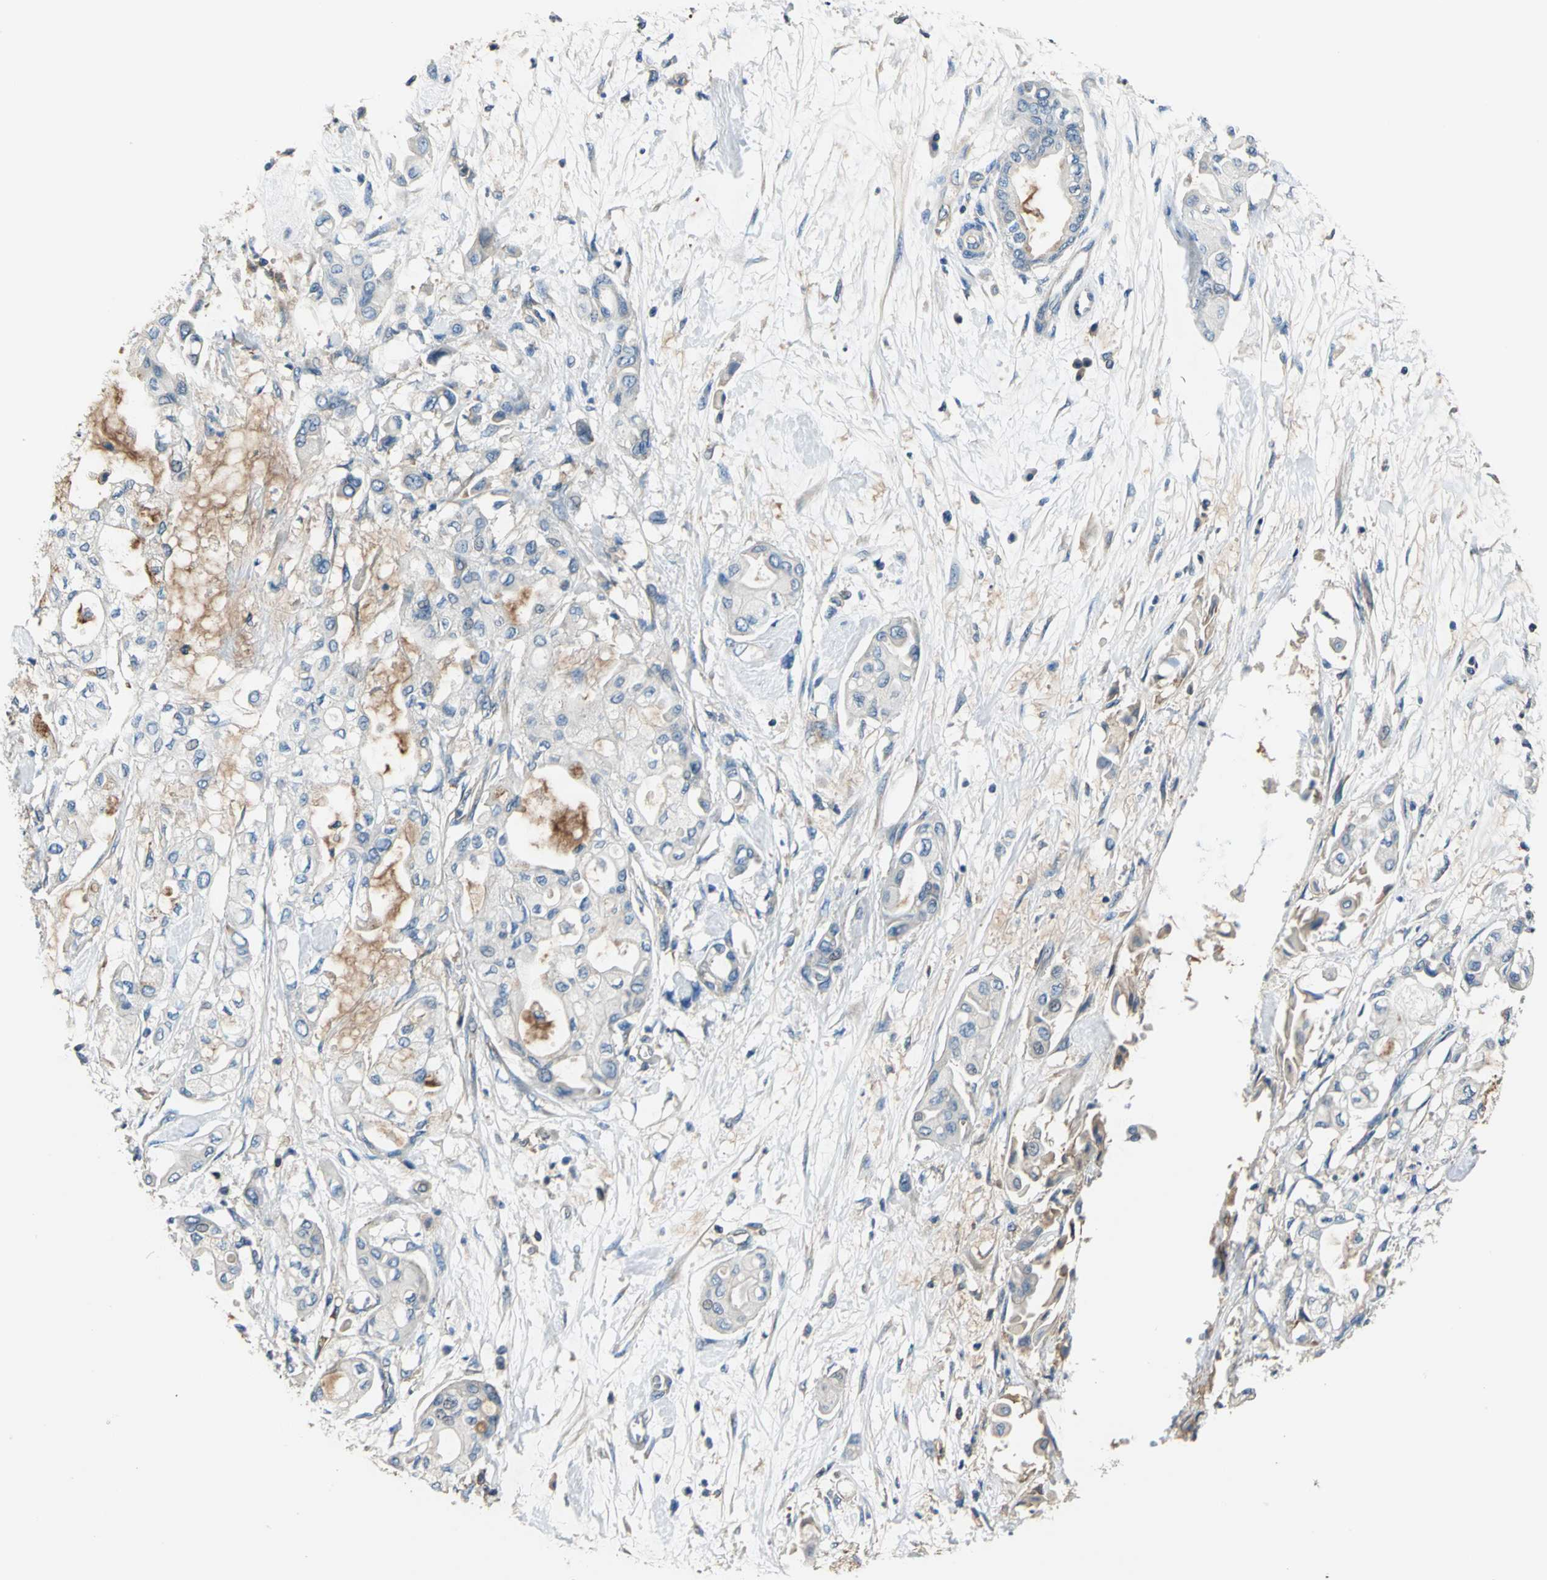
{"staining": {"intensity": "negative", "quantity": "none", "location": "none"}, "tissue": "pancreatic cancer", "cell_type": "Tumor cells", "image_type": "cancer", "snomed": [{"axis": "morphology", "description": "Adenocarcinoma, NOS"}, {"axis": "morphology", "description": "Adenocarcinoma, metastatic, NOS"}, {"axis": "topography", "description": "Lymph node"}, {"axis": "topography", "description": "Pancreas"}, {"axis": "topography", "description": "Duodenum"}], "caption": "A histopathology image of human pancreatic cancer (metastatic adenocarcinoma) is negative for staining in tumor cells.", "gene": "DDX3Y", "patient": {"sex": "female", "age": 64}}